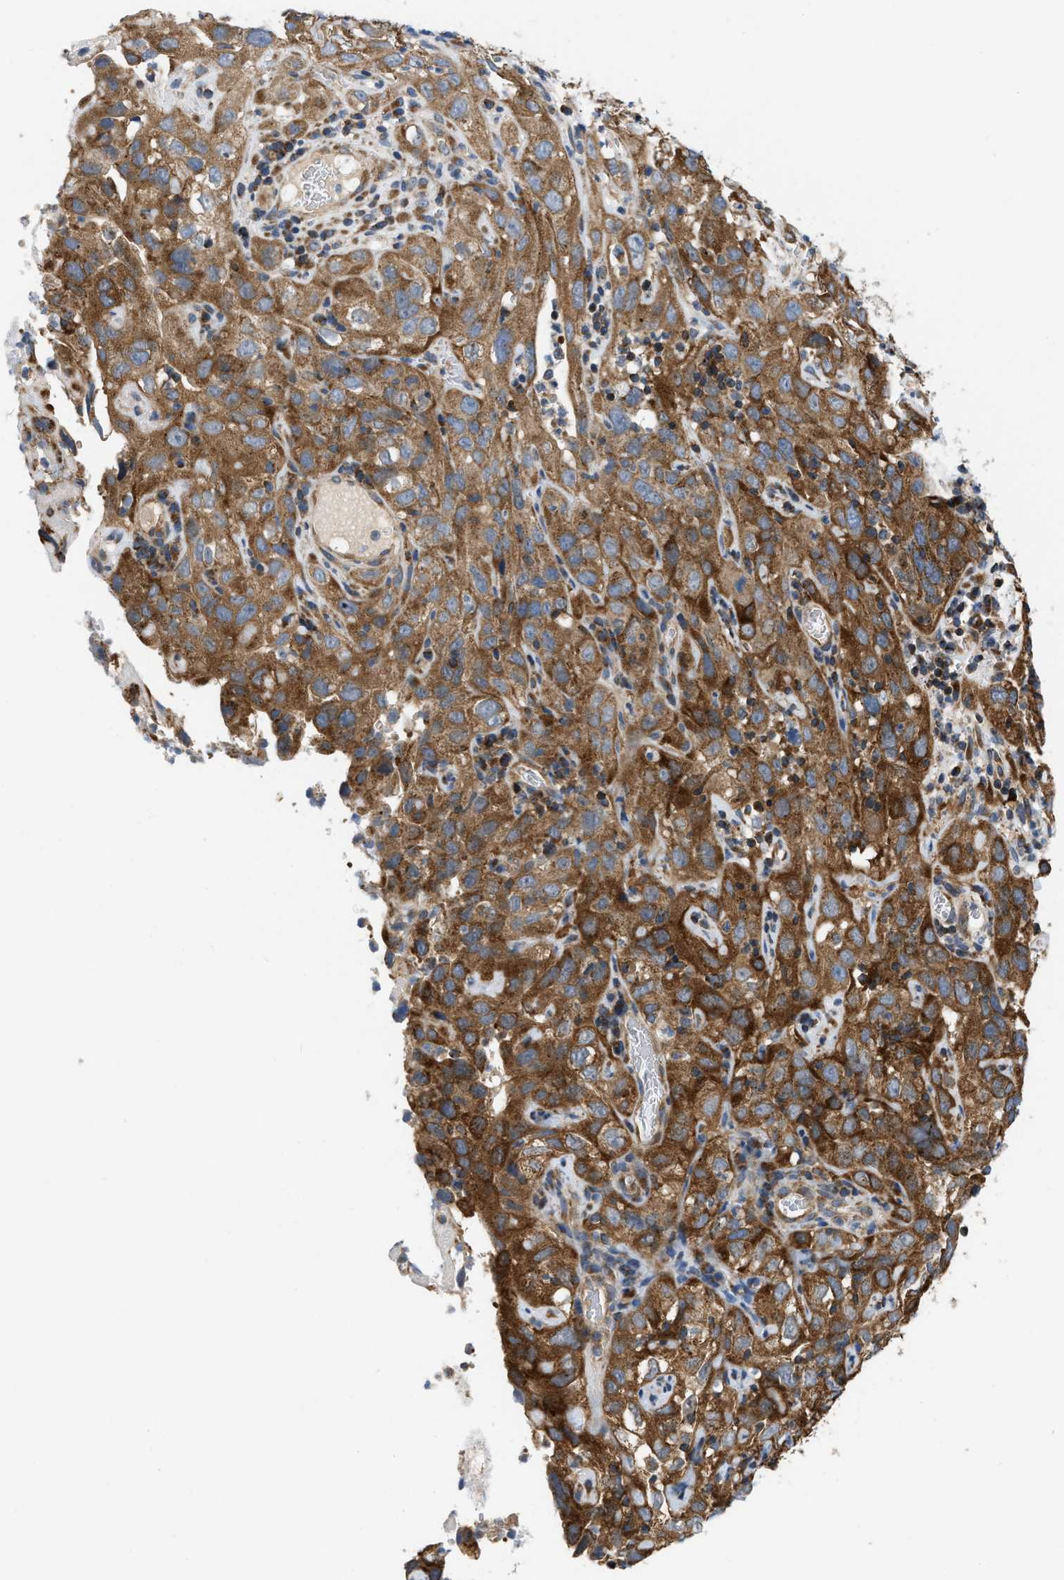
{"staining": {"intensity": "strong", "quantity": ">75%", "location": "cytoplasmic/membranous"}, "tissue": "cervical cancer", "cell_type": "Tumor cells", "image_type": "cancer", "snomed": [{"axis": "morphology", "description": "Squamous cell carcinoma, NOS"}, {"axis": "topography", "description": "Cervix"}], "caption": "Cervical cancer (squamous cell carcinoma) stained with DAB IHC shows high levels of strong cytoplasmic/membranous expression in approximately >75% of tumor cells.", "gene": "OPTN", "patient": {"sex": "female", "age": 32}}